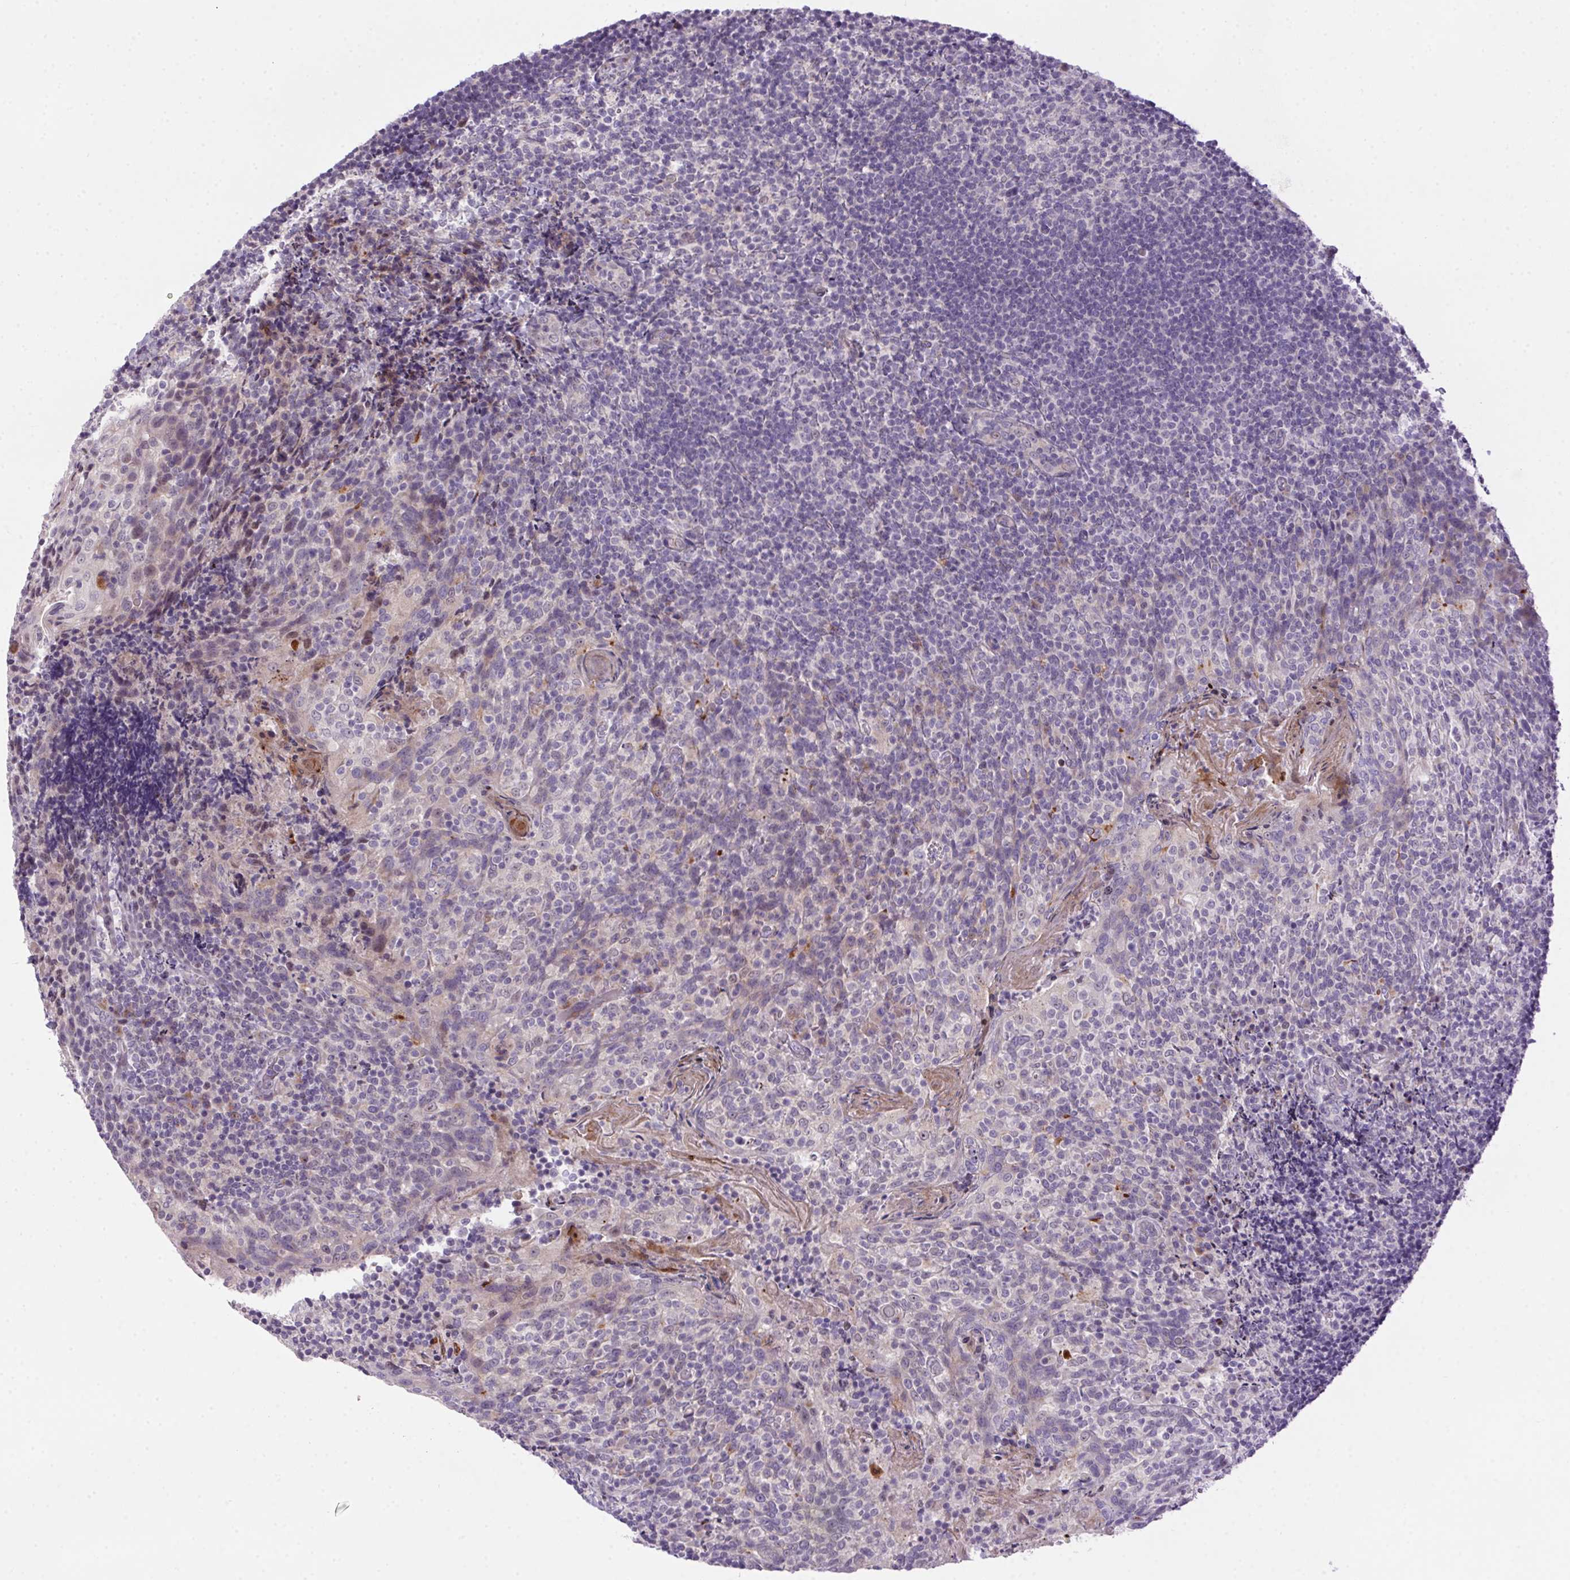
{"staining": {"intensity": "negative", "quantity": "none", "location": "none"}, "tissue": "tonsil", "cell_type": "Germinal center cells", "image_type": "normal", "snomed": [{"axis": "morphology", "description": "Normal tissue, NOS"}, {"axis": "topography", "description": "Tonsil"}], "caption": "Germinal center cells are negative for protein expression in normal human tonsil. (Brightfield microscopy of DAB IHC at high magnification).", "gene": "LRRTM1", "patient": {"sex": "female", "age": 10}}